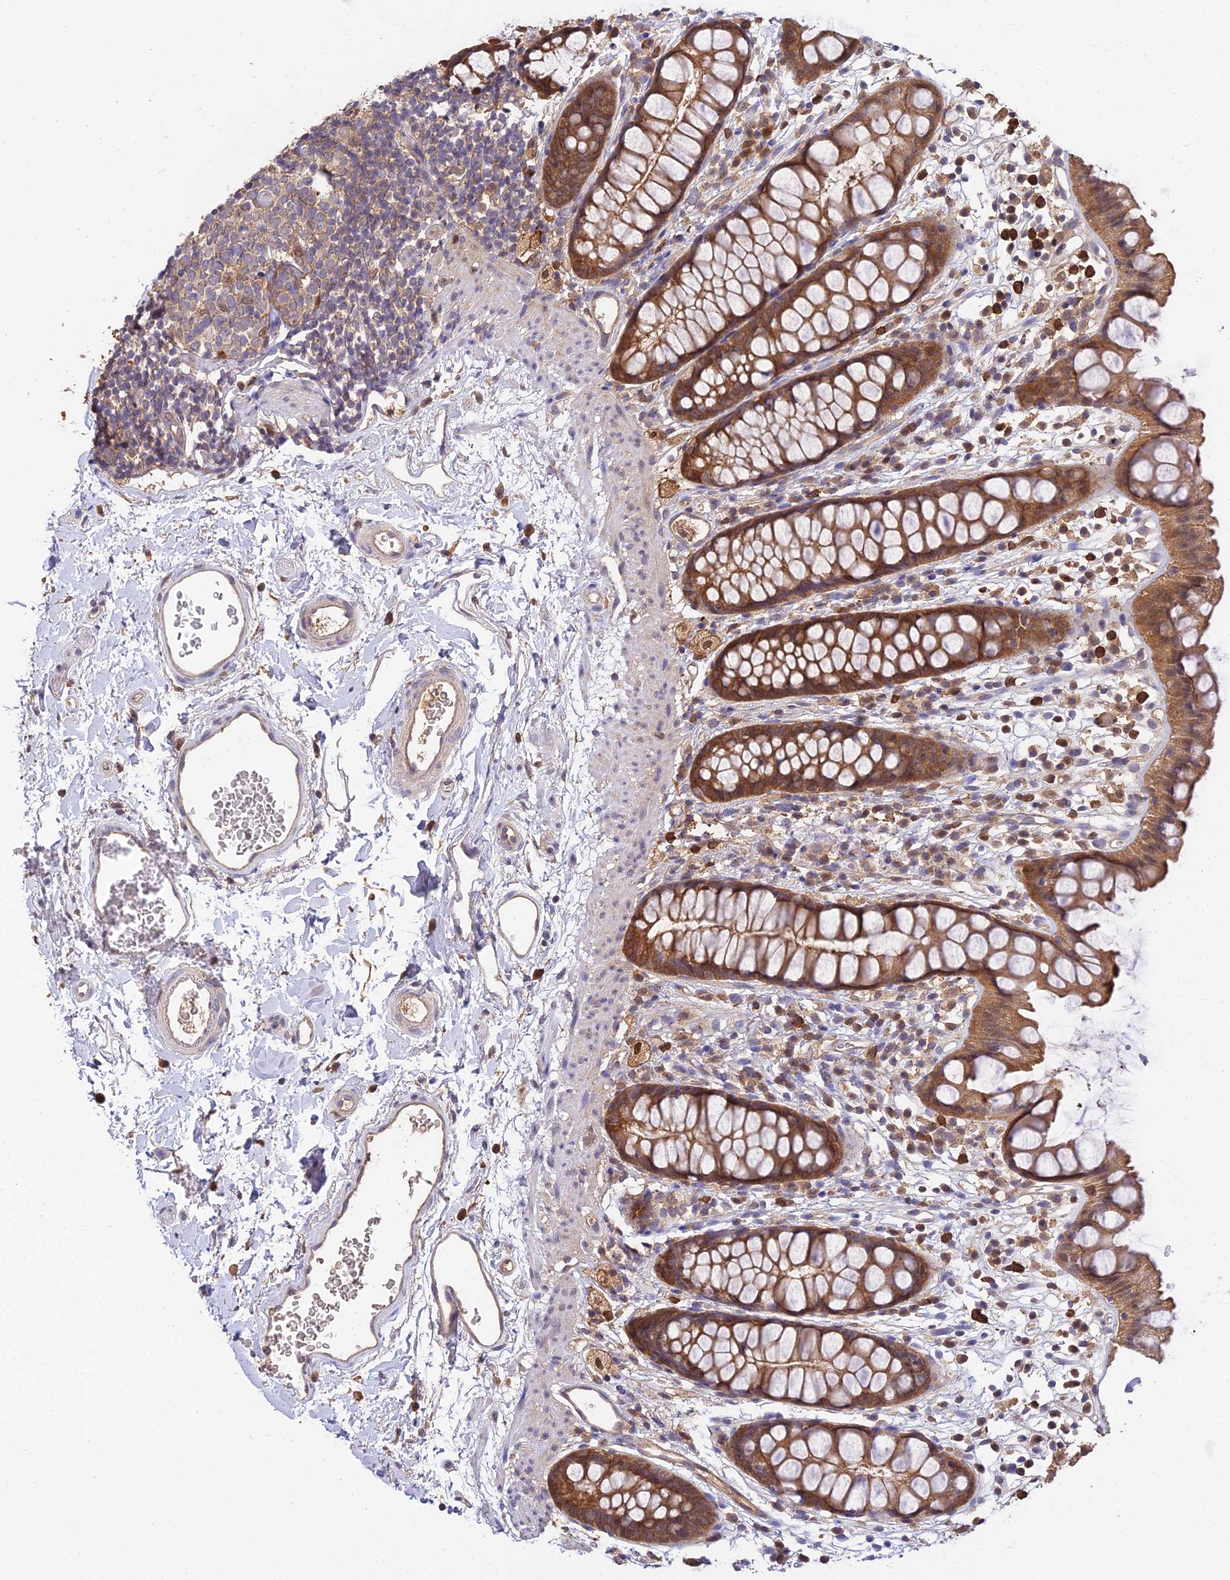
{"staining": {"intensity": "strong", "quantity": ">75%", "location": "cytoplasmic/membranous"}, "tissue": "rectum", "cell_type": "Glandular cells", "image_type": "normal", "snomed": [{"axis": "morphology", "description": "Normal tissue, NOS"}, {"axis": "topography", "description": "Rectum"}], "caption": "High-magnification brightfield microscopy of unremarkable rectum stained with DAB (3,3'-diaminobenzidine) (brown) and counterstained with hematoxylin (blue). glandular cells exhibit strong cytoplasmic/membranous positivity is appreciated in about>75% of cells.", "gene": "FBP1", "patient": {"sex": "female", "age": 65}}